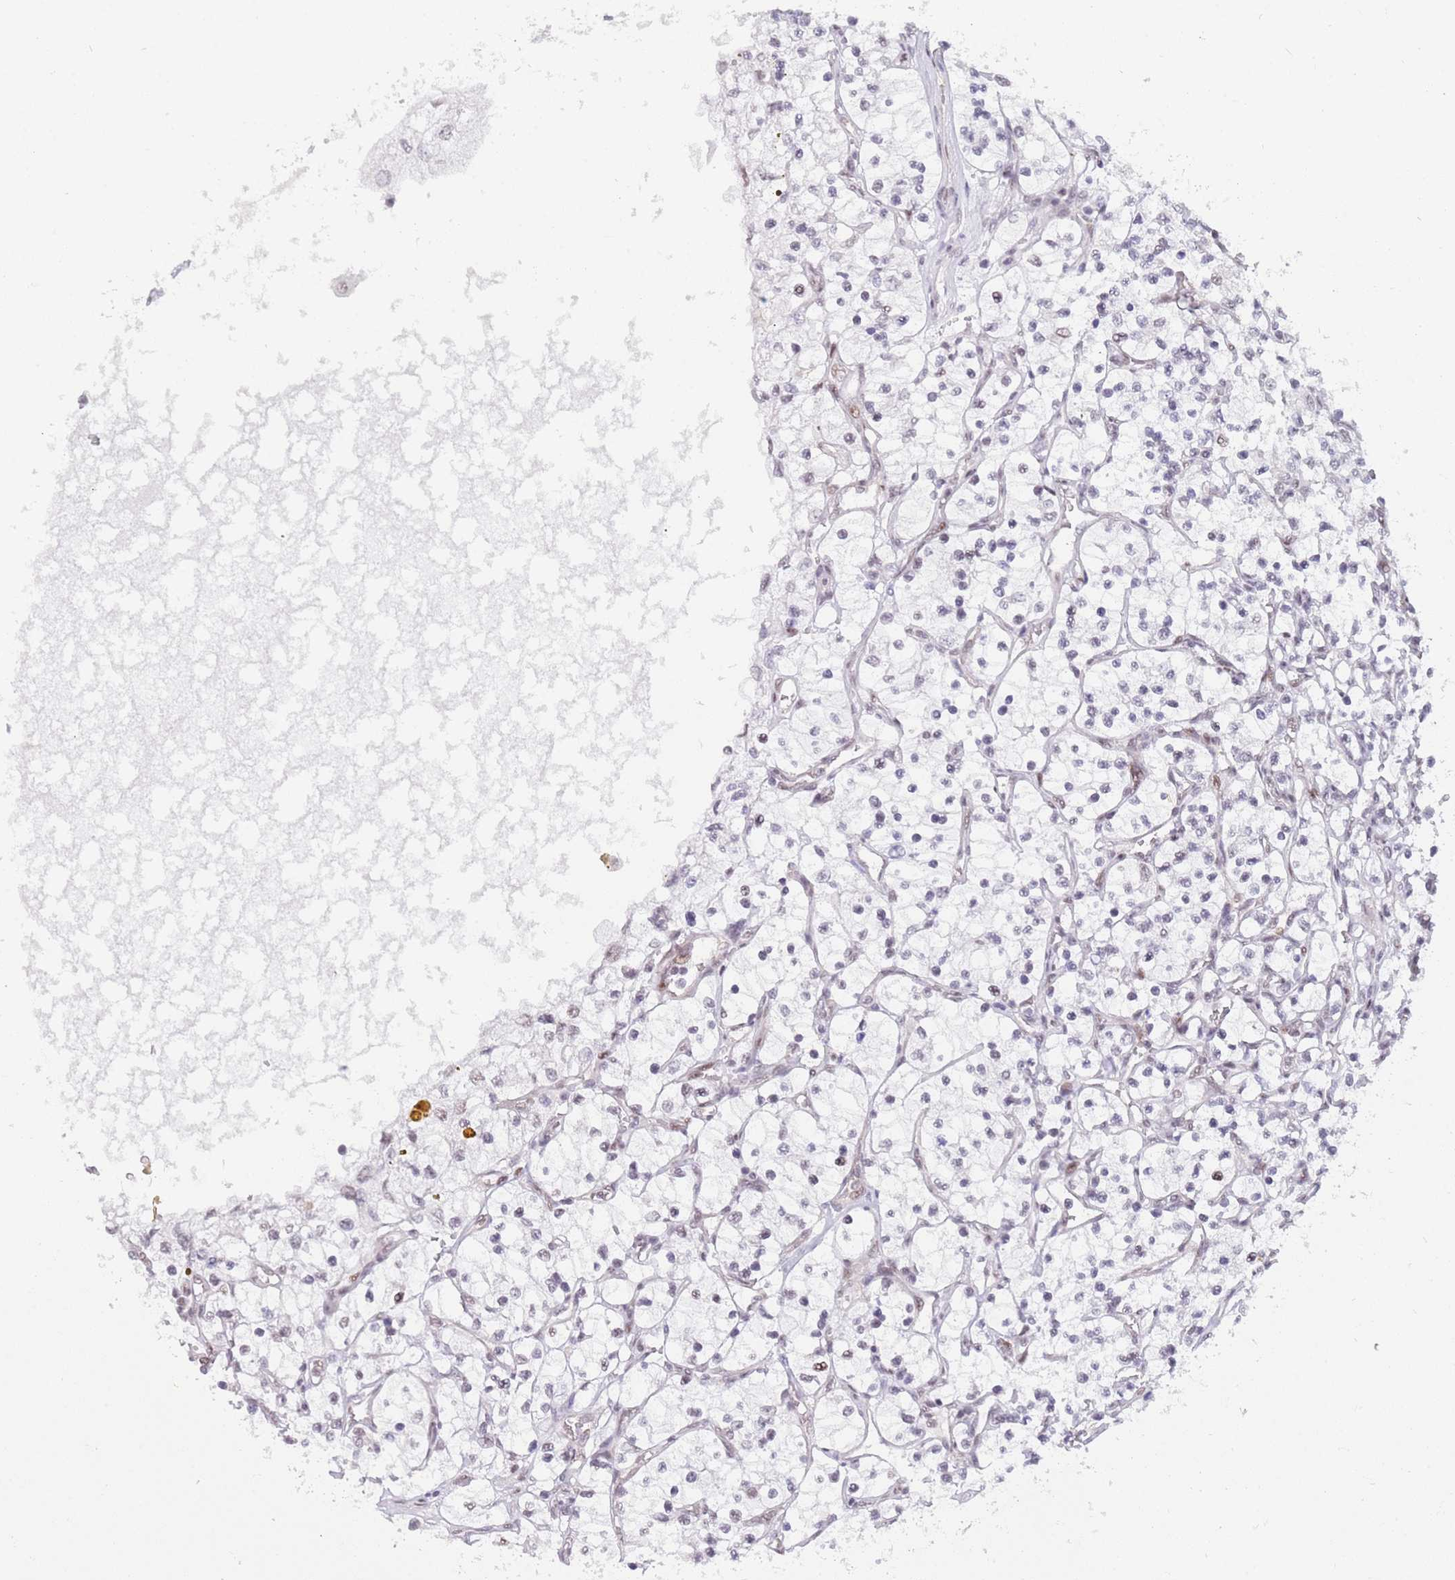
{"staining": {"intensity": "negative", "quantity": "none", "location": "none"}, "tissue": "renal cancer", "cell_type": "Tumor cells", "image_type": "cancer", "snomed": [{"axis": "morphology", "description": "Adenocarcinoma, NOS"}, {"axis": "topography", "description": "Kidney"}], "caption": "A histopathology image of human adenocarcinoma (renal) is negative for staining in tumor cells.", "gene": "ZNF382", "patient": {"sex": "female", "age": 69}}